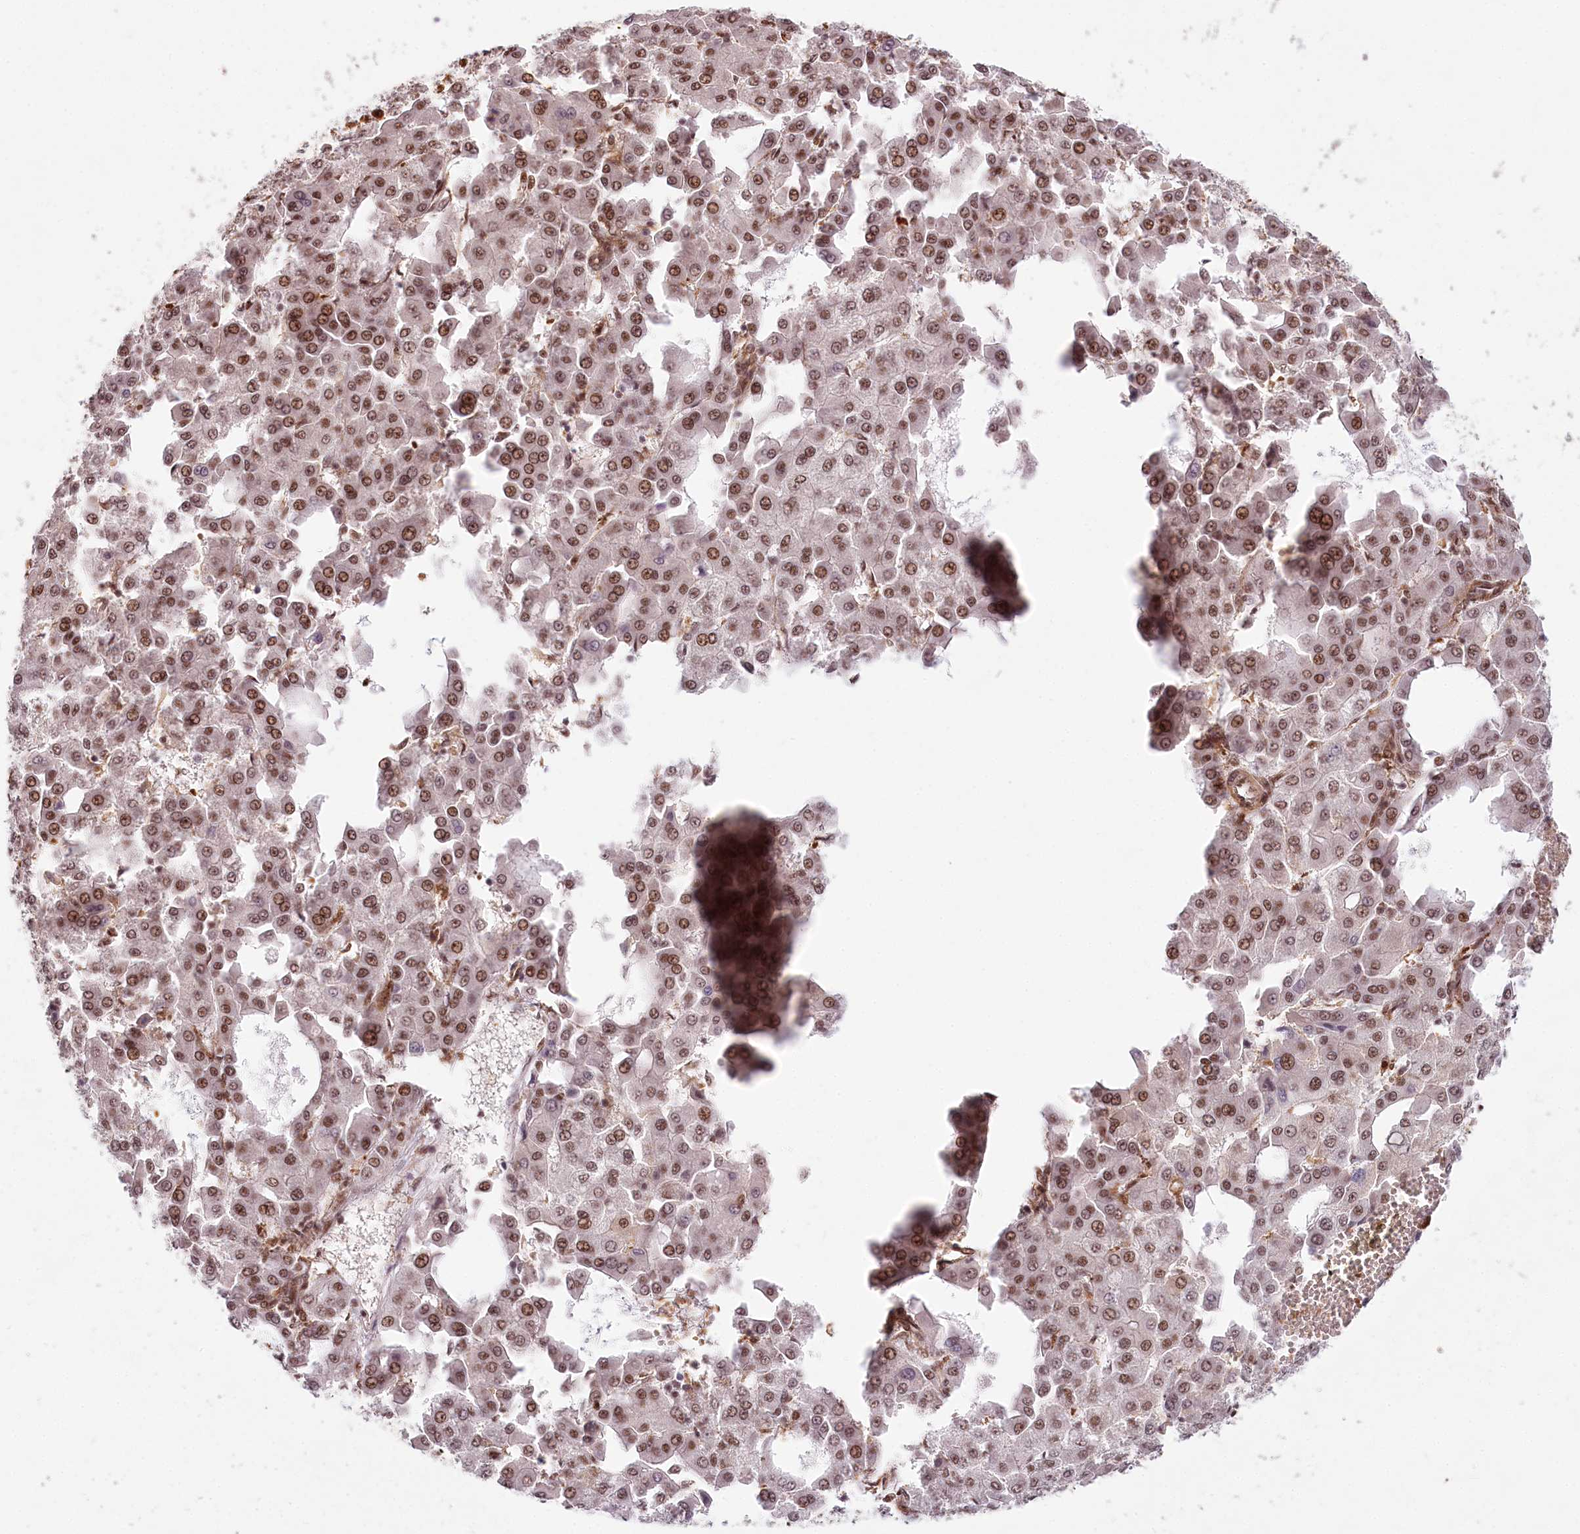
{"staining": {"intensity": "moderate", "quantity": ">75%", "location": "nuclear"}, "tissue": "liver cancer", "cell_type": "Tumor cells", "image_type": "cancer", "snomed": [{"axis": "morphology", "description": "Carcinoma, Hepatocellular, NOS"}, {"axis": "topography", "description": "Liver"}], "caption": "Immunohistochemical staining of human liver cancer (hepatocellular carcinoma) demonstrates medium levels of moderate nuclear protein positivity in about >75% of tumor cells.", "gene": "TUBGCP2", "patient": {"sex": "male", "age": 47}}